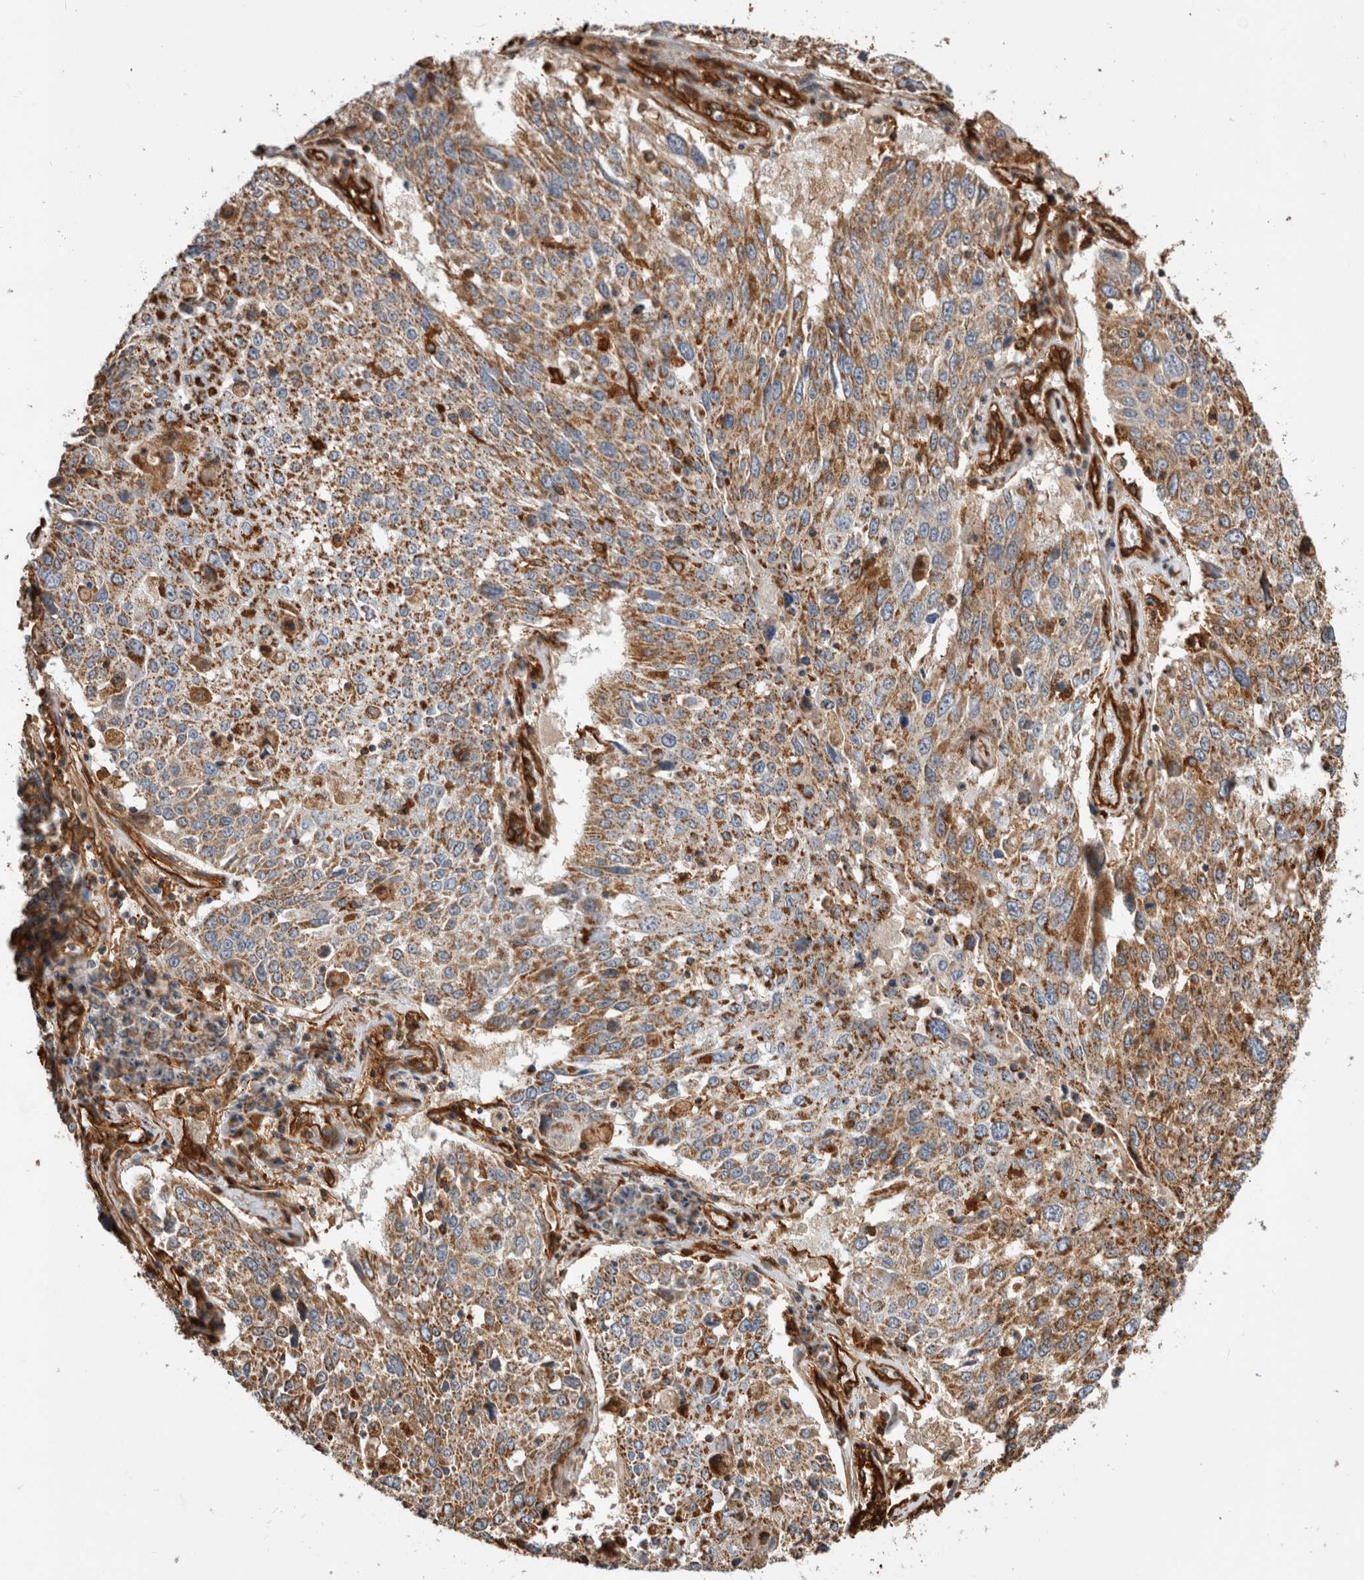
{"staining": {"intensity": "moderate", "quantity": ">75%", "location": "cytoplasmic/membranous"}, "tissue": "lung cancer", "cell_type": "Tumor cells", "image_type": "cancer", "snomed": [{"axis": "morphology", "description": "Squamous cell carcinoma, NOS"}, {"axis": "topography", "description": "Lung"}], "caption": "The image reveals staining of lung cancer (squamous cell carcinoma), revealing moderate cytoplasmic/membranous protein staining (brown color) within tumor cells.", "gene": "ZNF397", "patient": {"sex": "male", "age": 65}}